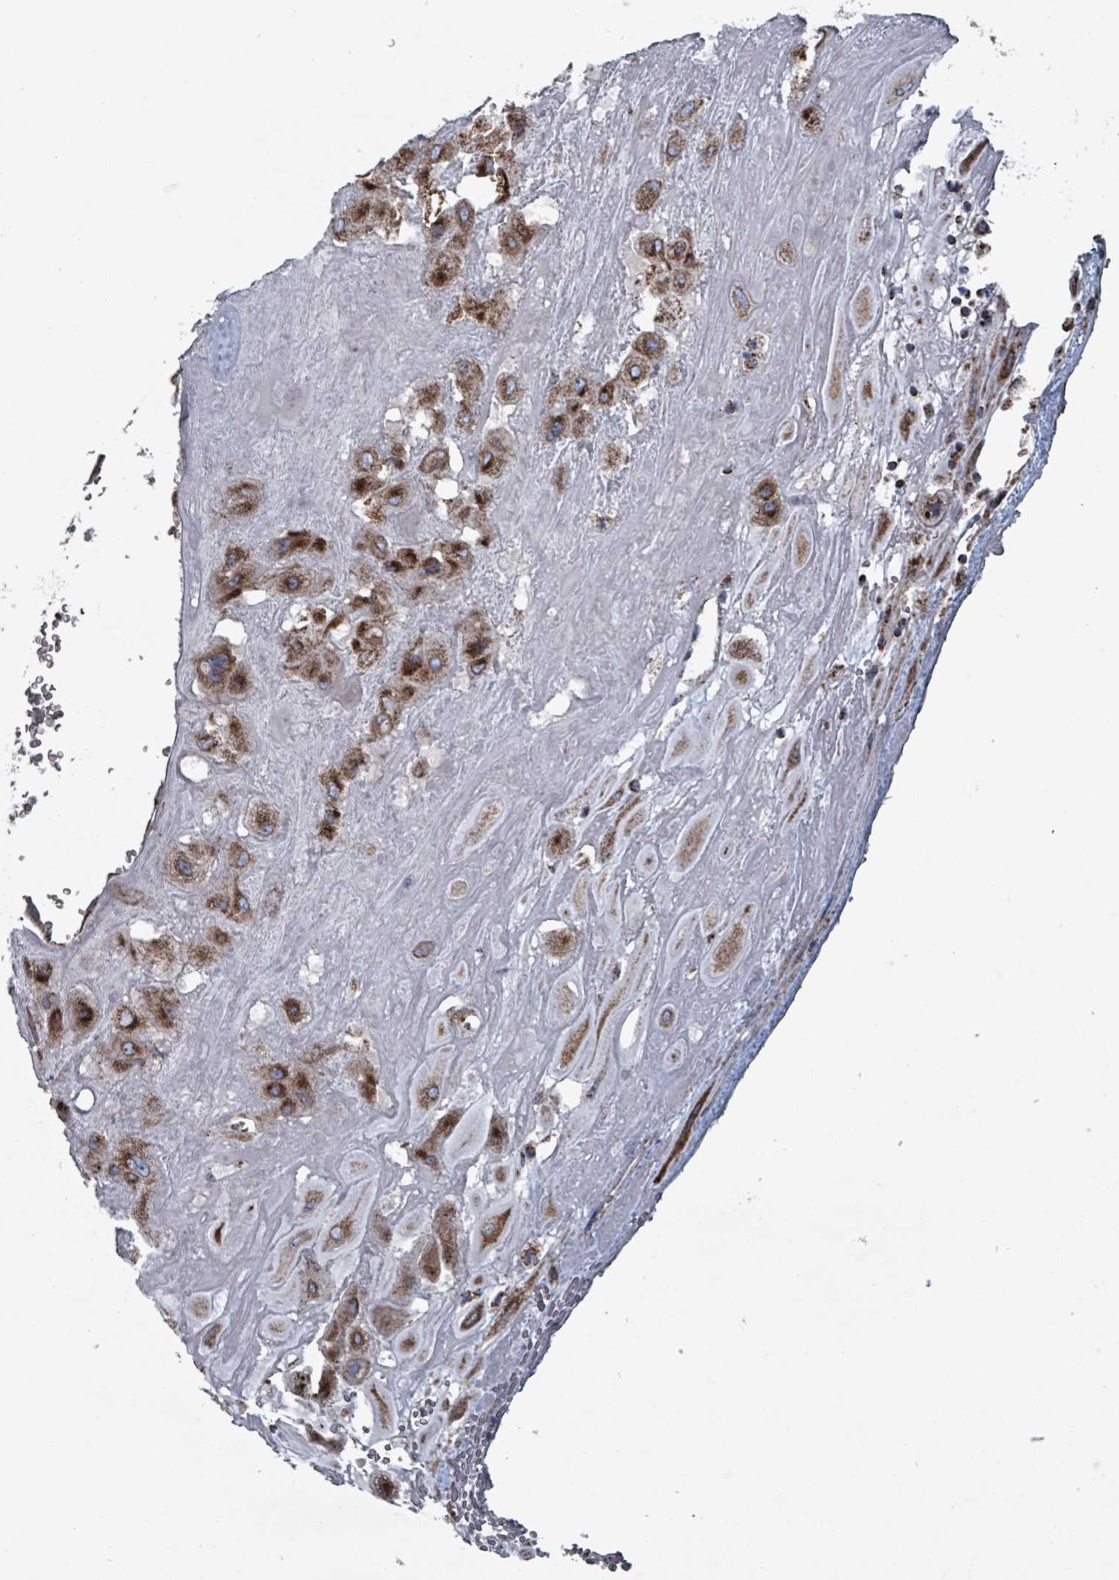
{"staining": {"intensity": "moderate", "quantity": ">75%", "location": "cytoplasmic/membranous"}, "tissue": "placenta", "cell_type": "Decidual cells", "image_type": "normal", "snomed": [{"axis": "morphology", "description": "Normal tissue, NOS"}, {"axis": "topography", "description": "Placenta"}], "caption": "Approximately >75% of decidual cells in unremarkable placenta reveal moderate cytoplasmic/membranous protein expression as visualized by brown immunohistochemical staining.", "gene": "ABHD18", "patient": {"sex": "female", "age": 32}}